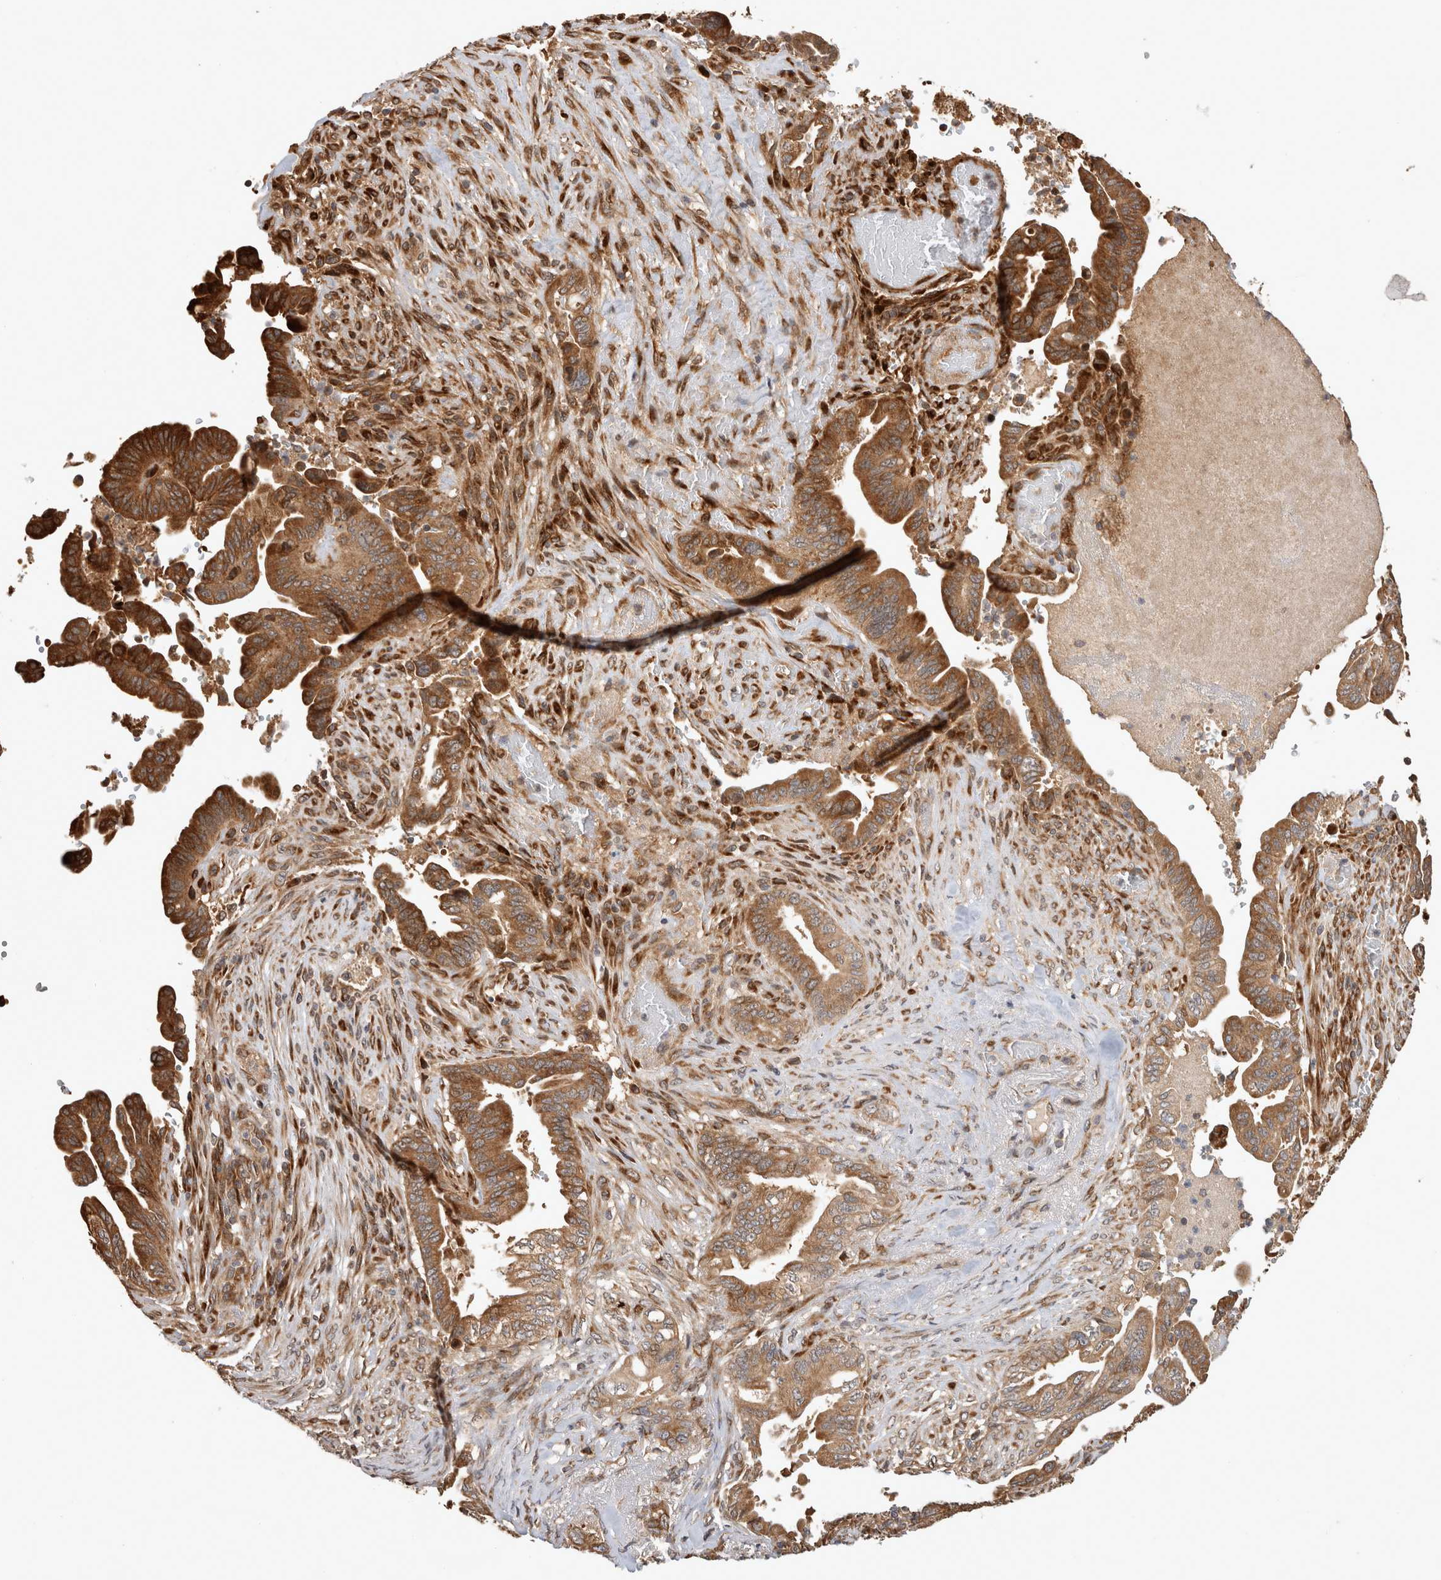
{"staining": {"intensity": "moderate", "quantity": ">75%", "location": "cytoplasmic/membranous"}, "tissue": "pancreatic cancer", "cell_type": "Tumor cells", "image_type": "cancer", "snomed": [{"axis": "morphology", "description": "Adenocarcinoma, NOS"}, {"axis": "topography", "description": "Pancreas"}], "caption": "A brown stain shows moderate cytoplasmic/membranous staining of a protein in human pancreatic cancer (adenocarcinoma) tumor cells. Immunohistochemistry (ihc) stains the protein in brown and the nuclei are stained blue.", "gene": "PCDHB15", "patient": {"sex": "male", "age": 70}}